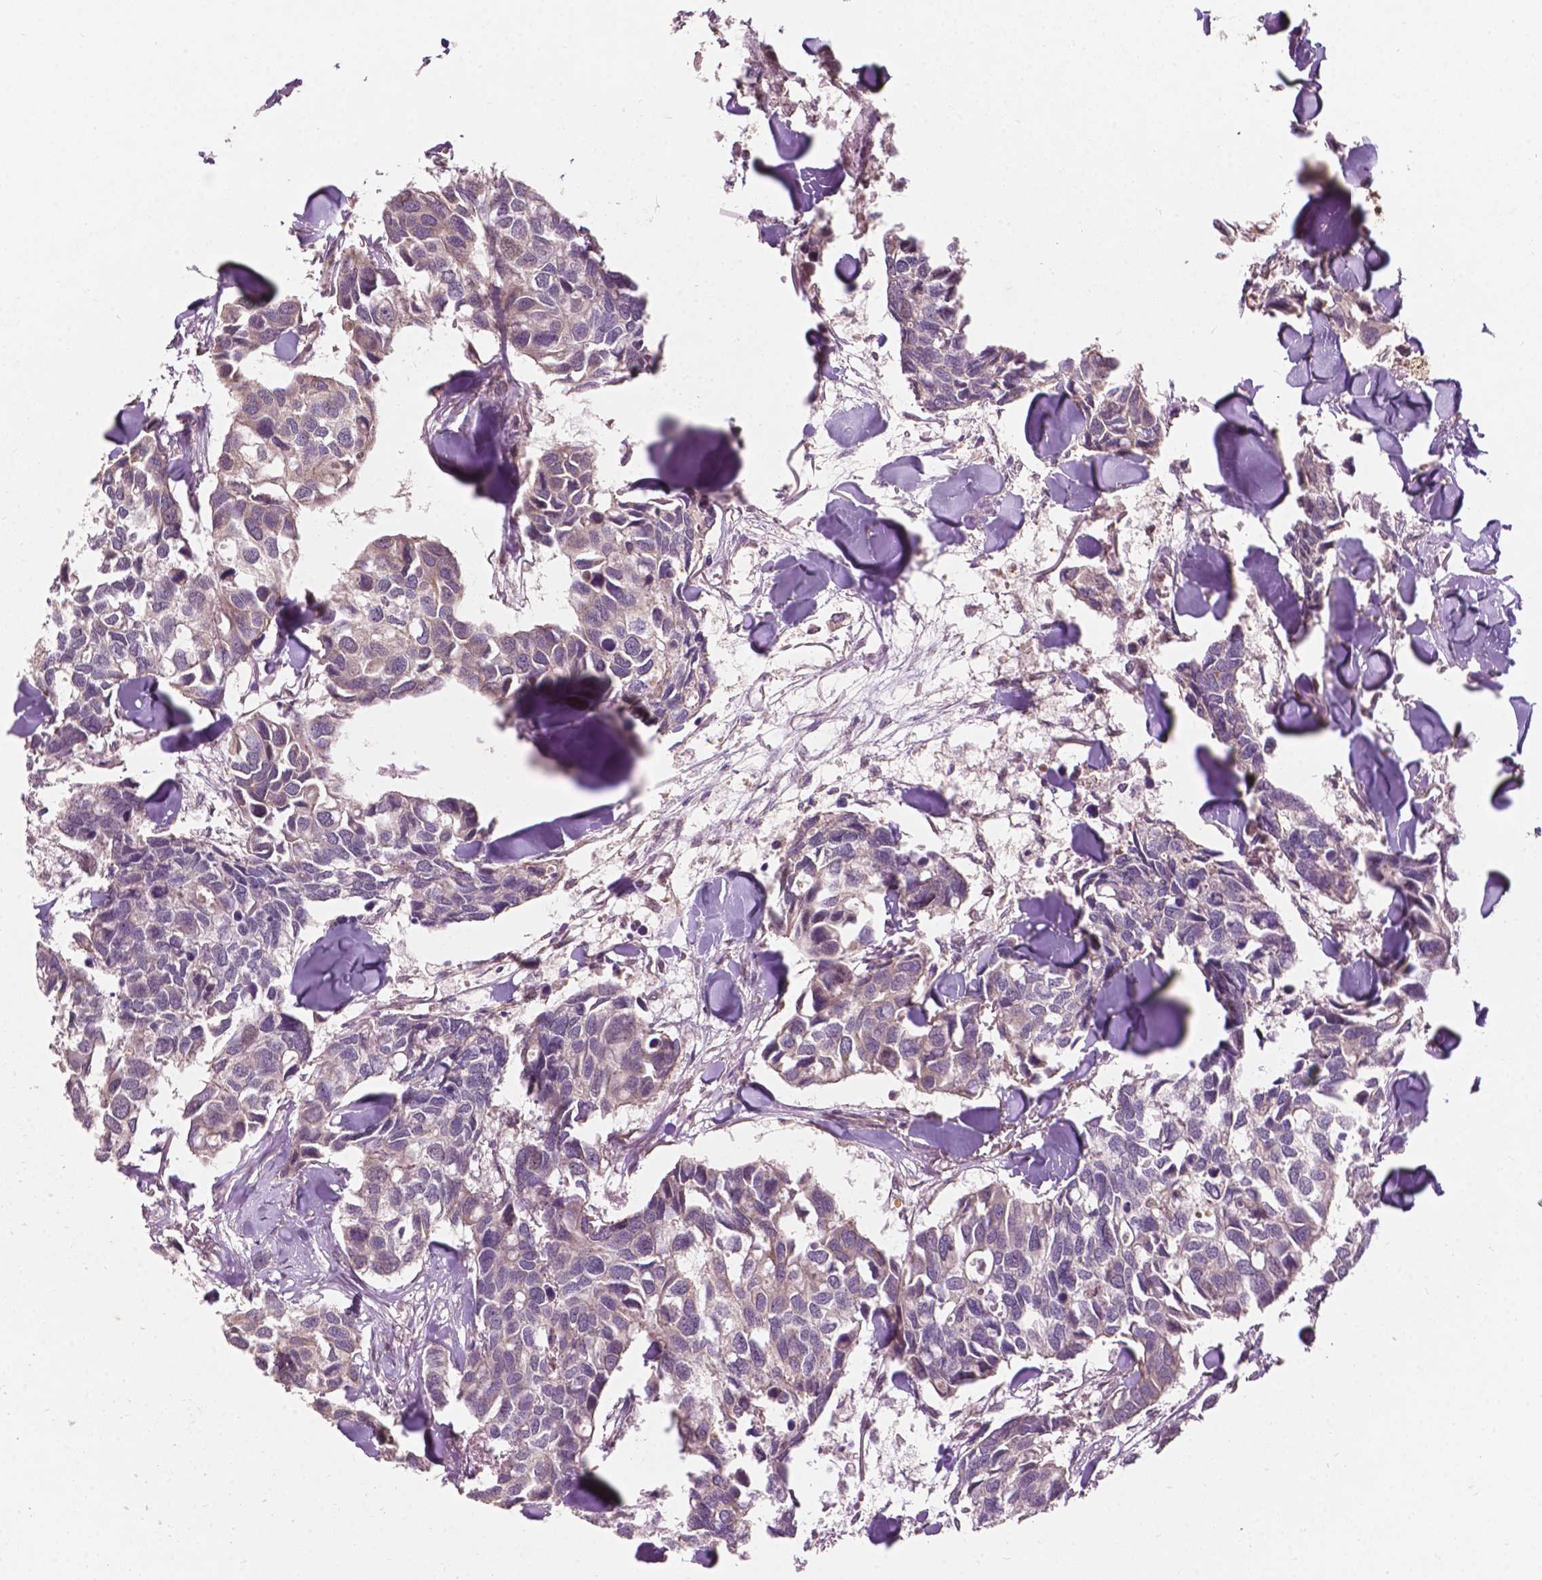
{"staining": {"intensity": "negative", "quantity": "none", "location": "none"}, "tissue": "breast cancer", "cell_type": "Tumor cells", "image_type": "cancer", "snomed": [{"axis": "morphology", "description": "Duct carcinoma"}, {"axis": "topography", "description": "Breast"}], "caption": "Histopathology image shows no protein staining in tumor cells of breast invasive ductal carcinoma tissue.", "gene": "CDC42BPA", "patient": {"sex": "female", "age": 83}}